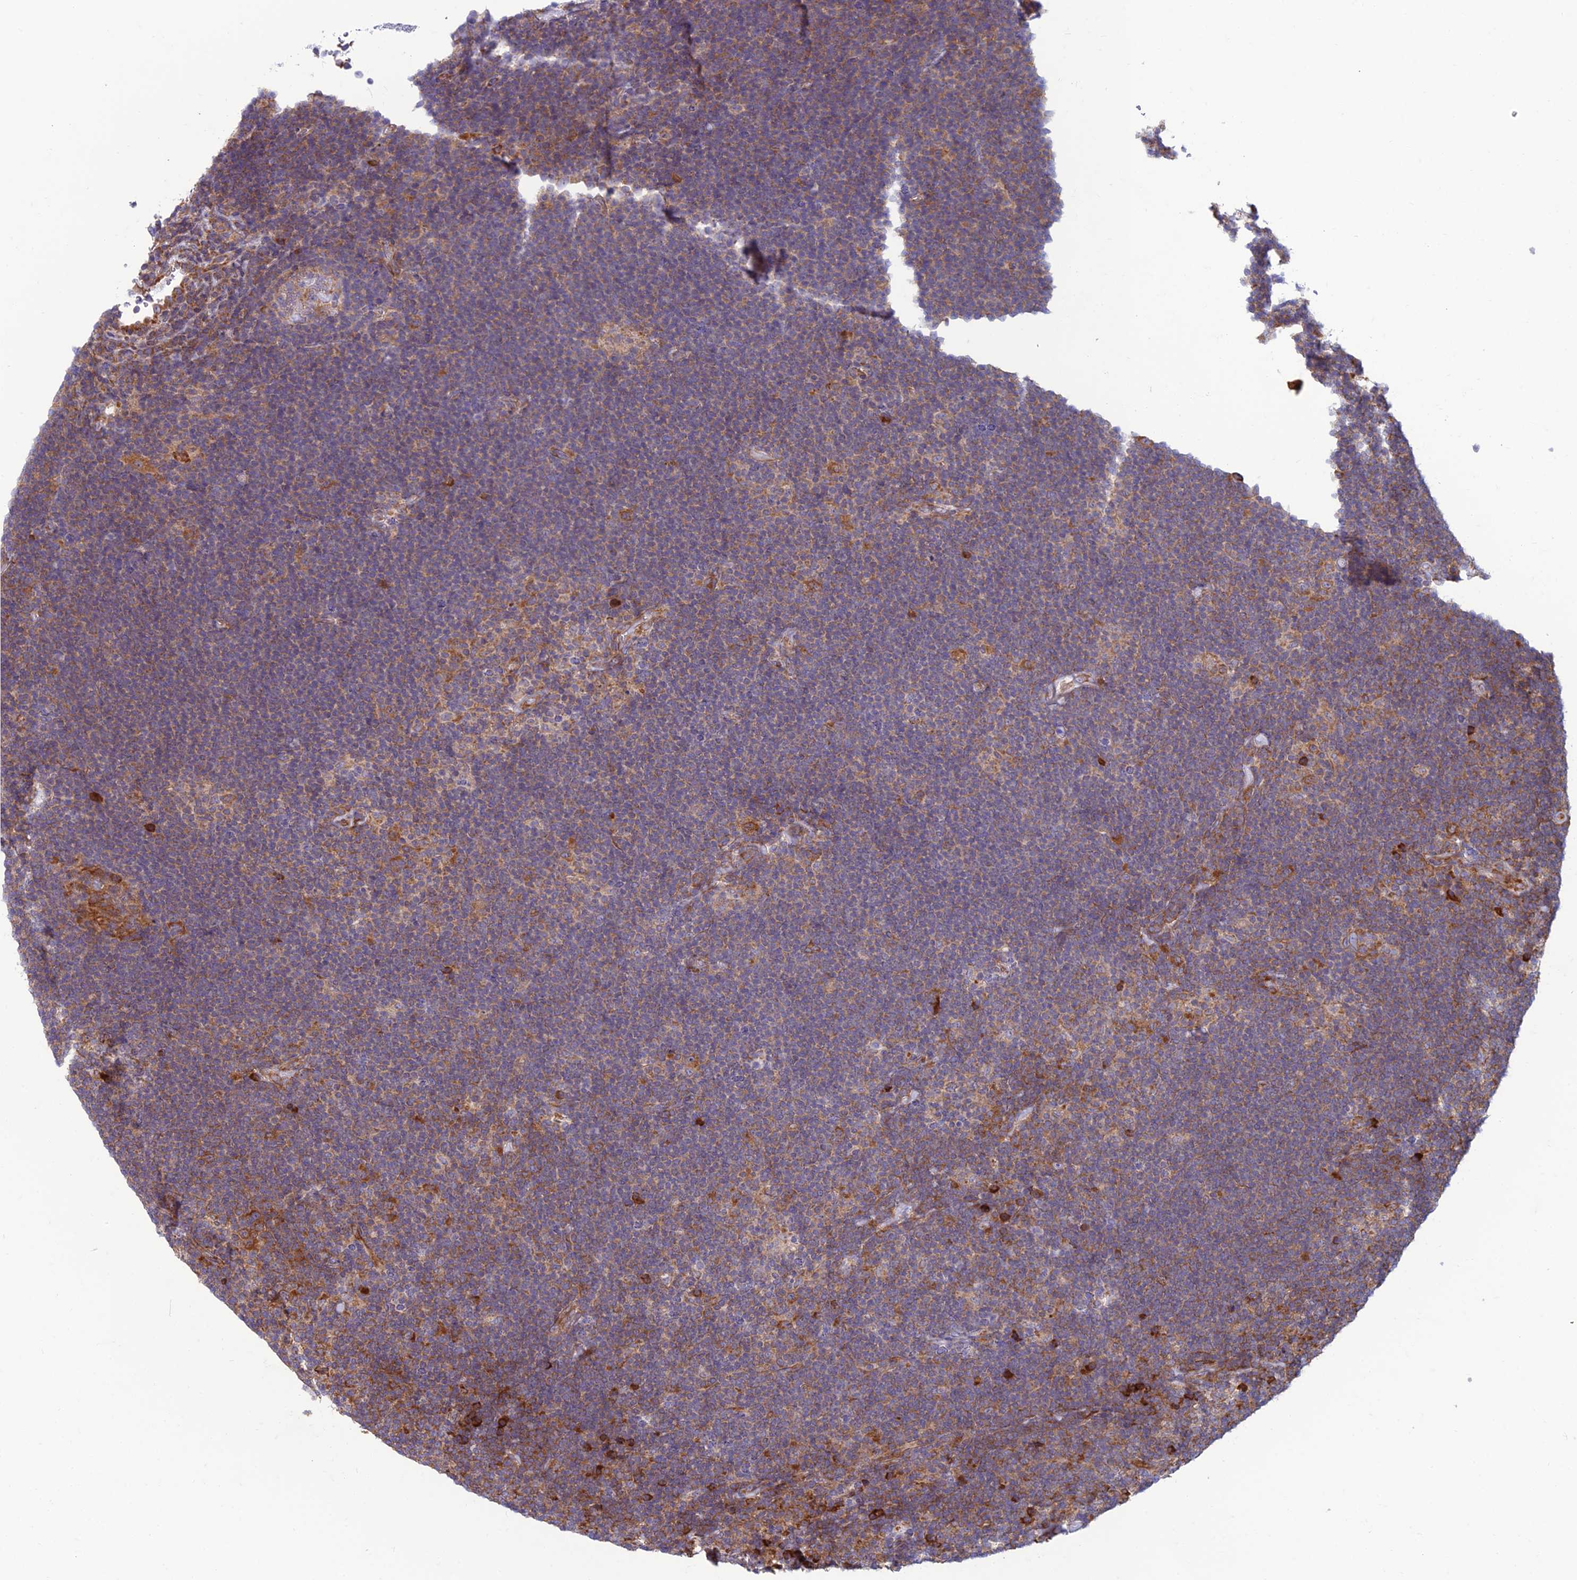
{"staining": {"intensity": "moderate", "quantity": ">75%", "location": "cytoplasmic/membranous"}, "tissue": "lymphoma", "cell_type": "Tumor cells", "image_type": "cancer", "snomed": [{"axis": "morphology", "description": "Hodgkin's disease, NOS"}, {"axis": "topography", "description": "Lymph node"}], "caption": "High-power microscopy captured an immunohistochemistry (IHC) micrograph of Hodgkin's disease, revealing moderate cytoplasmic/membranous expression in about >75% of tumor cells.", "gene": "RPL17-C18orf32", "patient": {"sex": "female", "age": 57}}